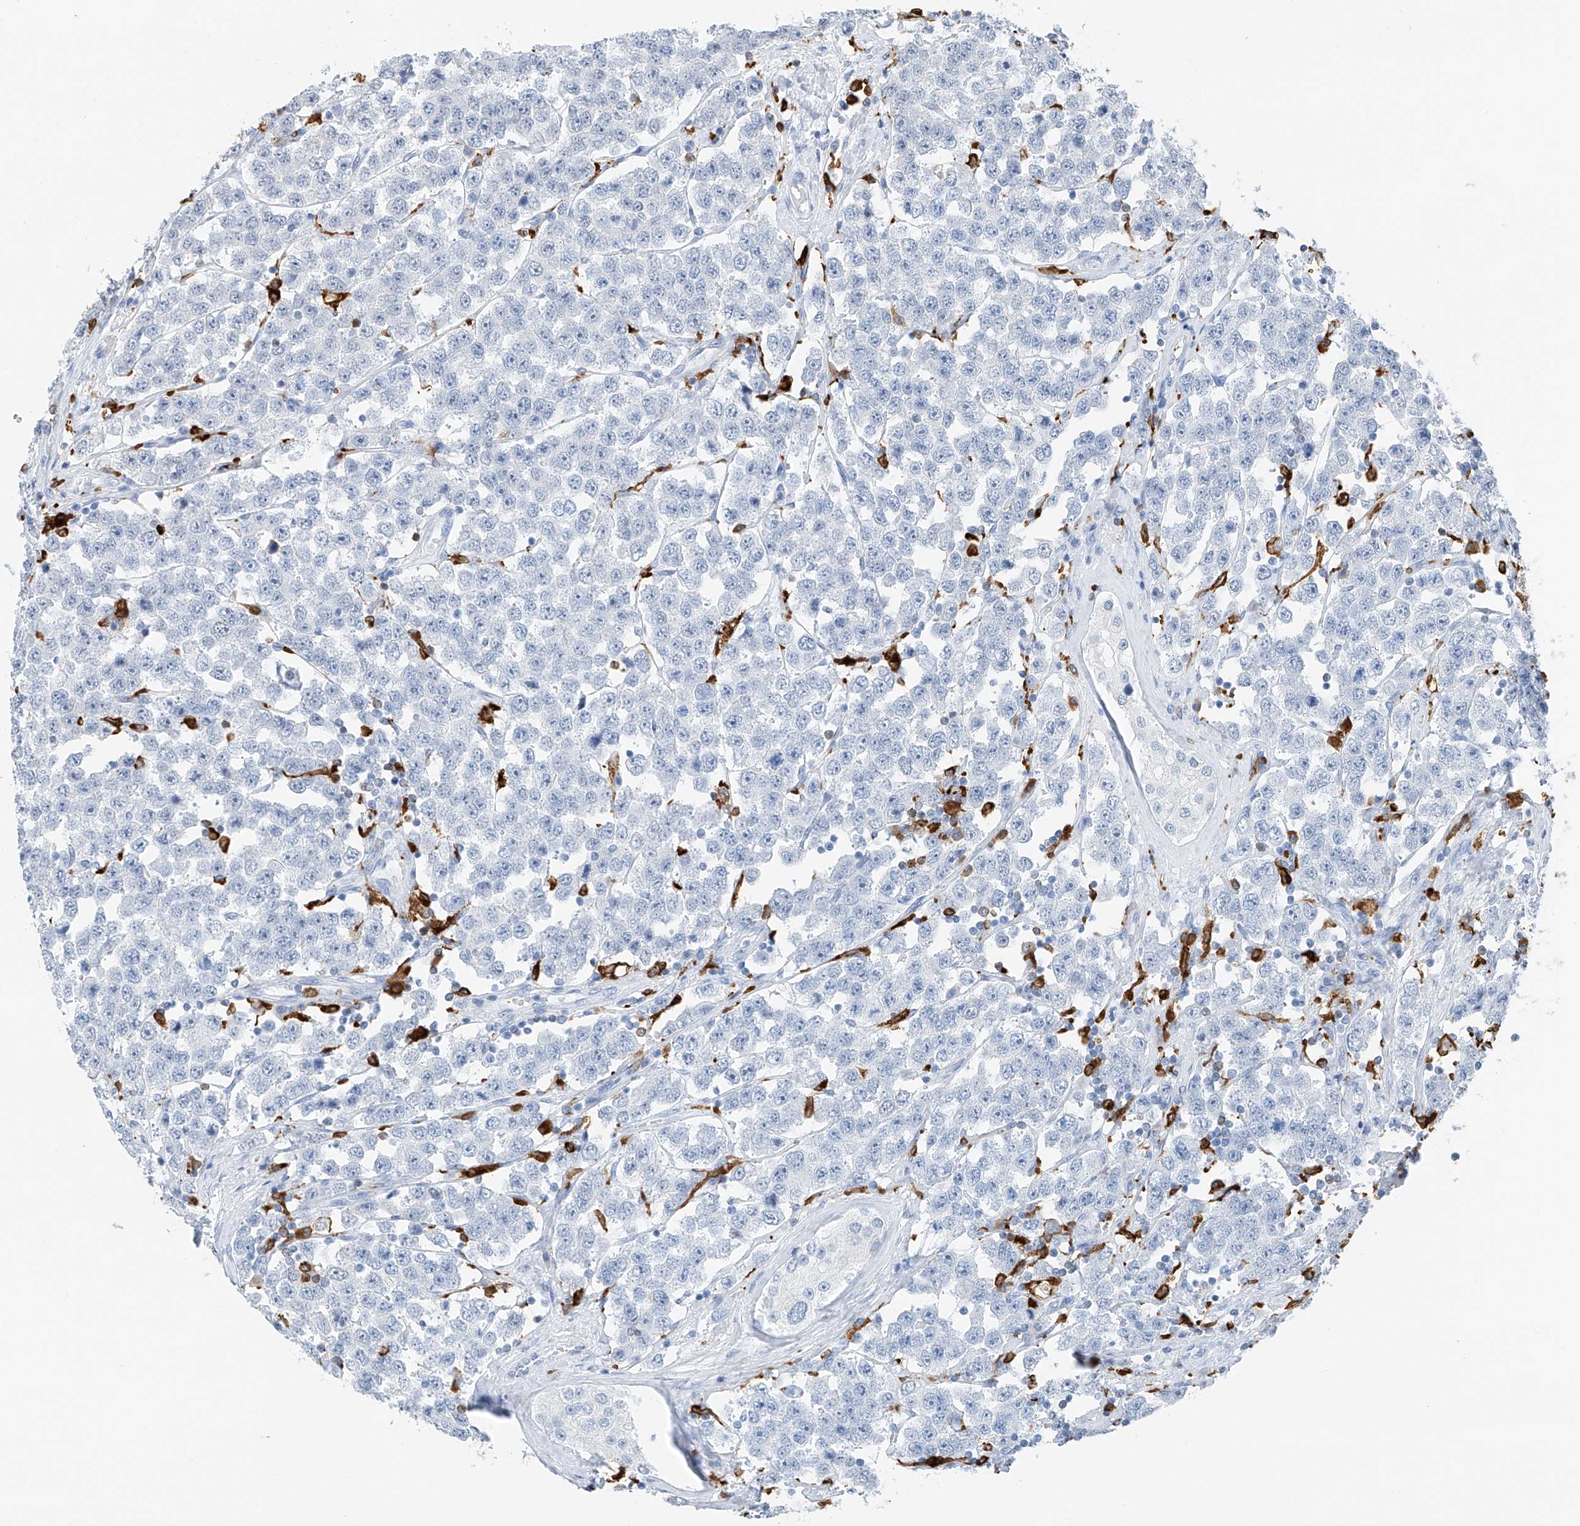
{"staining": {"intensity": "negative", "quantity": "none", "location": "none"}, "tissue": "testis cancer", "cell_type": "Tumor cells", "image_type": "cancer", "snomed": [{"axis": "morphology", "description": "Seminoma, NOS"}, {"axis": "topography", "description": "Testis"}], "caption": "This is an IHC photomicrograph of testis seminoma. There is no expression in tumor cells.", "gene": "TBXAS1", "patient": {"sex": "male", "age": 28}}